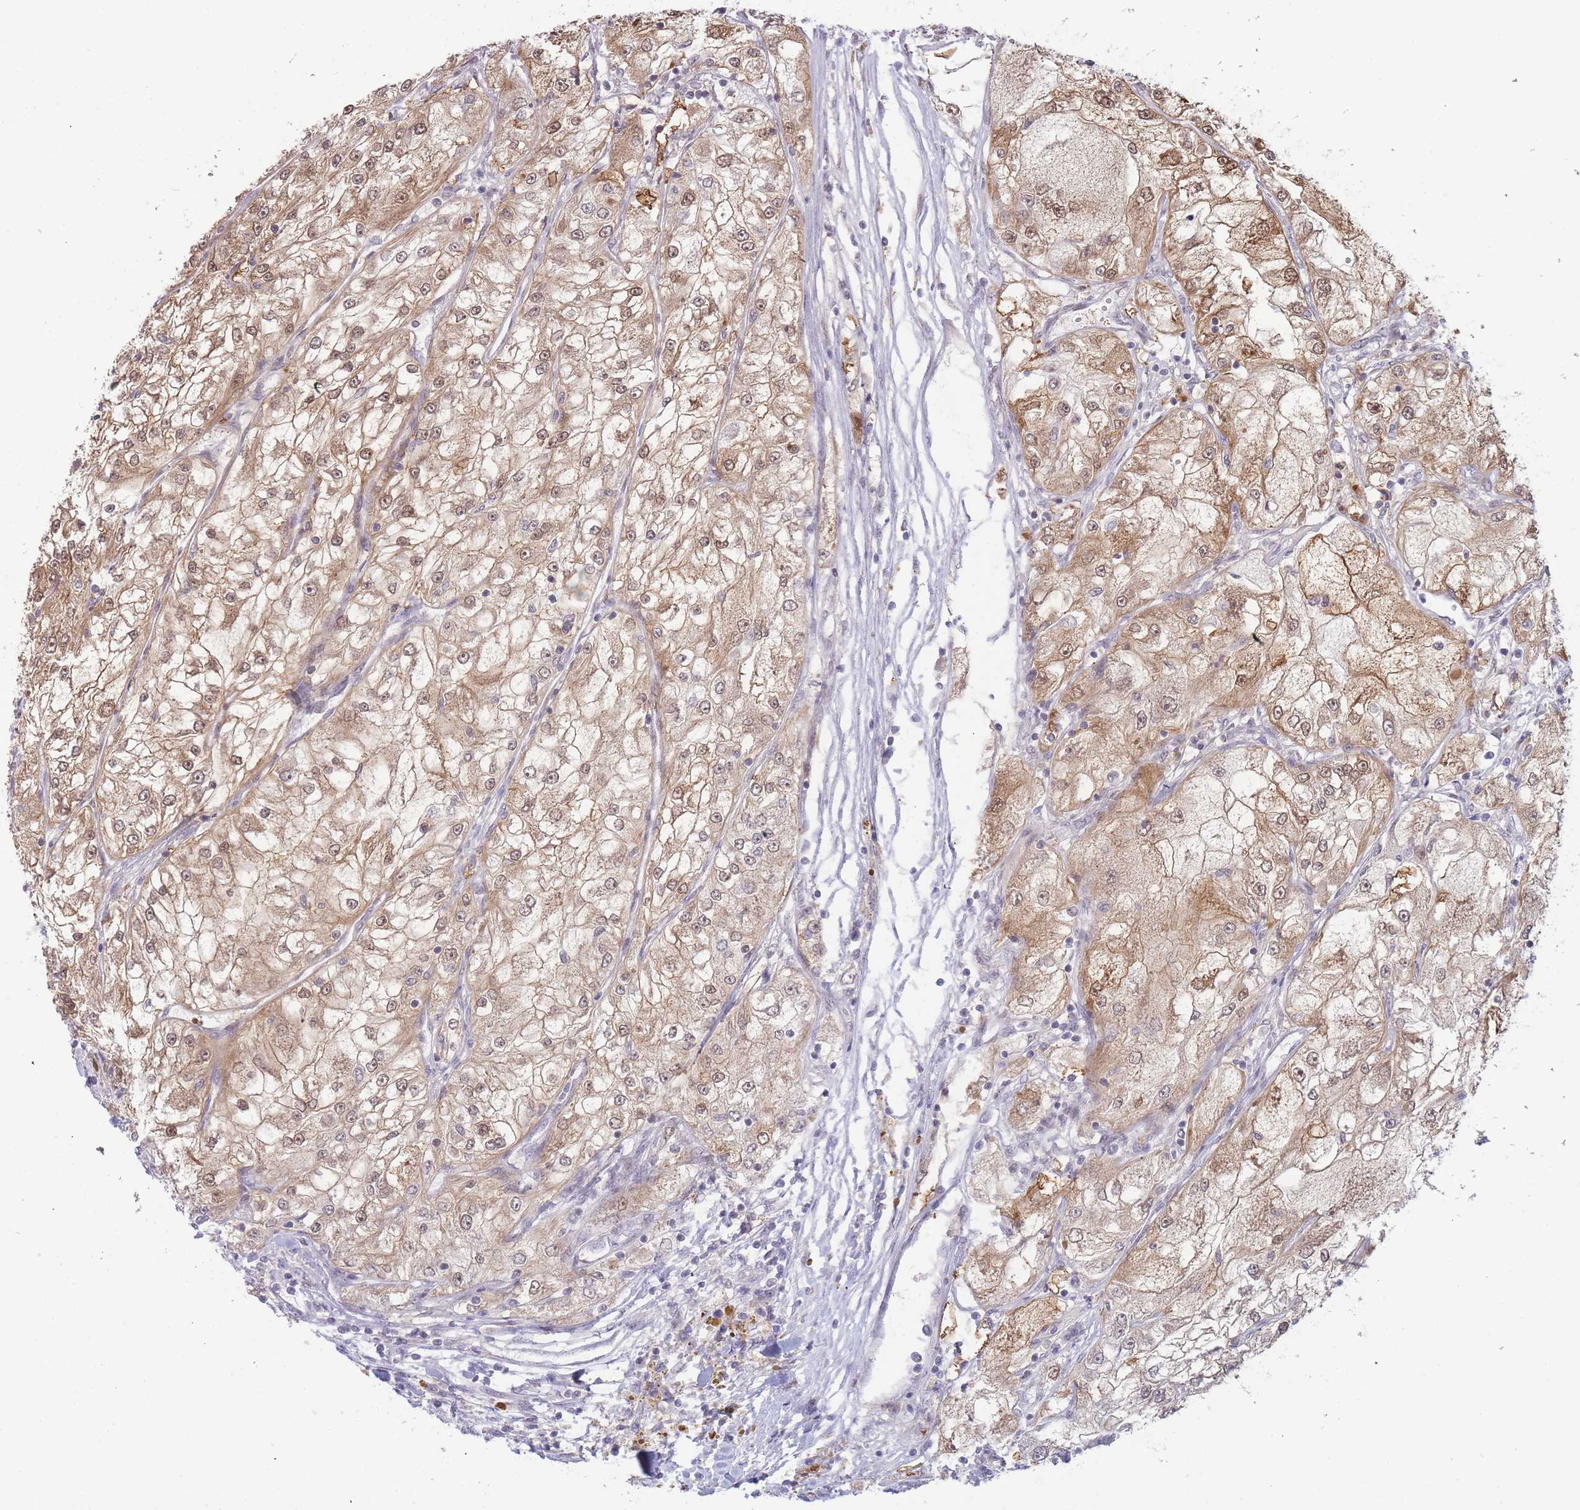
{"staining": {"intensity": "moderate", "quantity": ">75%", "location": "cytoplasmic/membranous,nuclear"}, "tissue": "renal cancer", "cell_type": "Tumor cells", "image_type": "cancer", "snomed": [{"axis": "morphology", "description": "Adenocarcinoma, NOS"}, {"axis": "topography", "description": "Kidney"}], "caption": "IHC (DAB (3,3'-diaminobenzidine)) staining of renal cancer exhibits moderate cytoplasmic/membranous and nuclear protein expression in about >75% of tumor cells.", "gene": "DEAF1", "patient": {"sex": "female", "age": 72}}